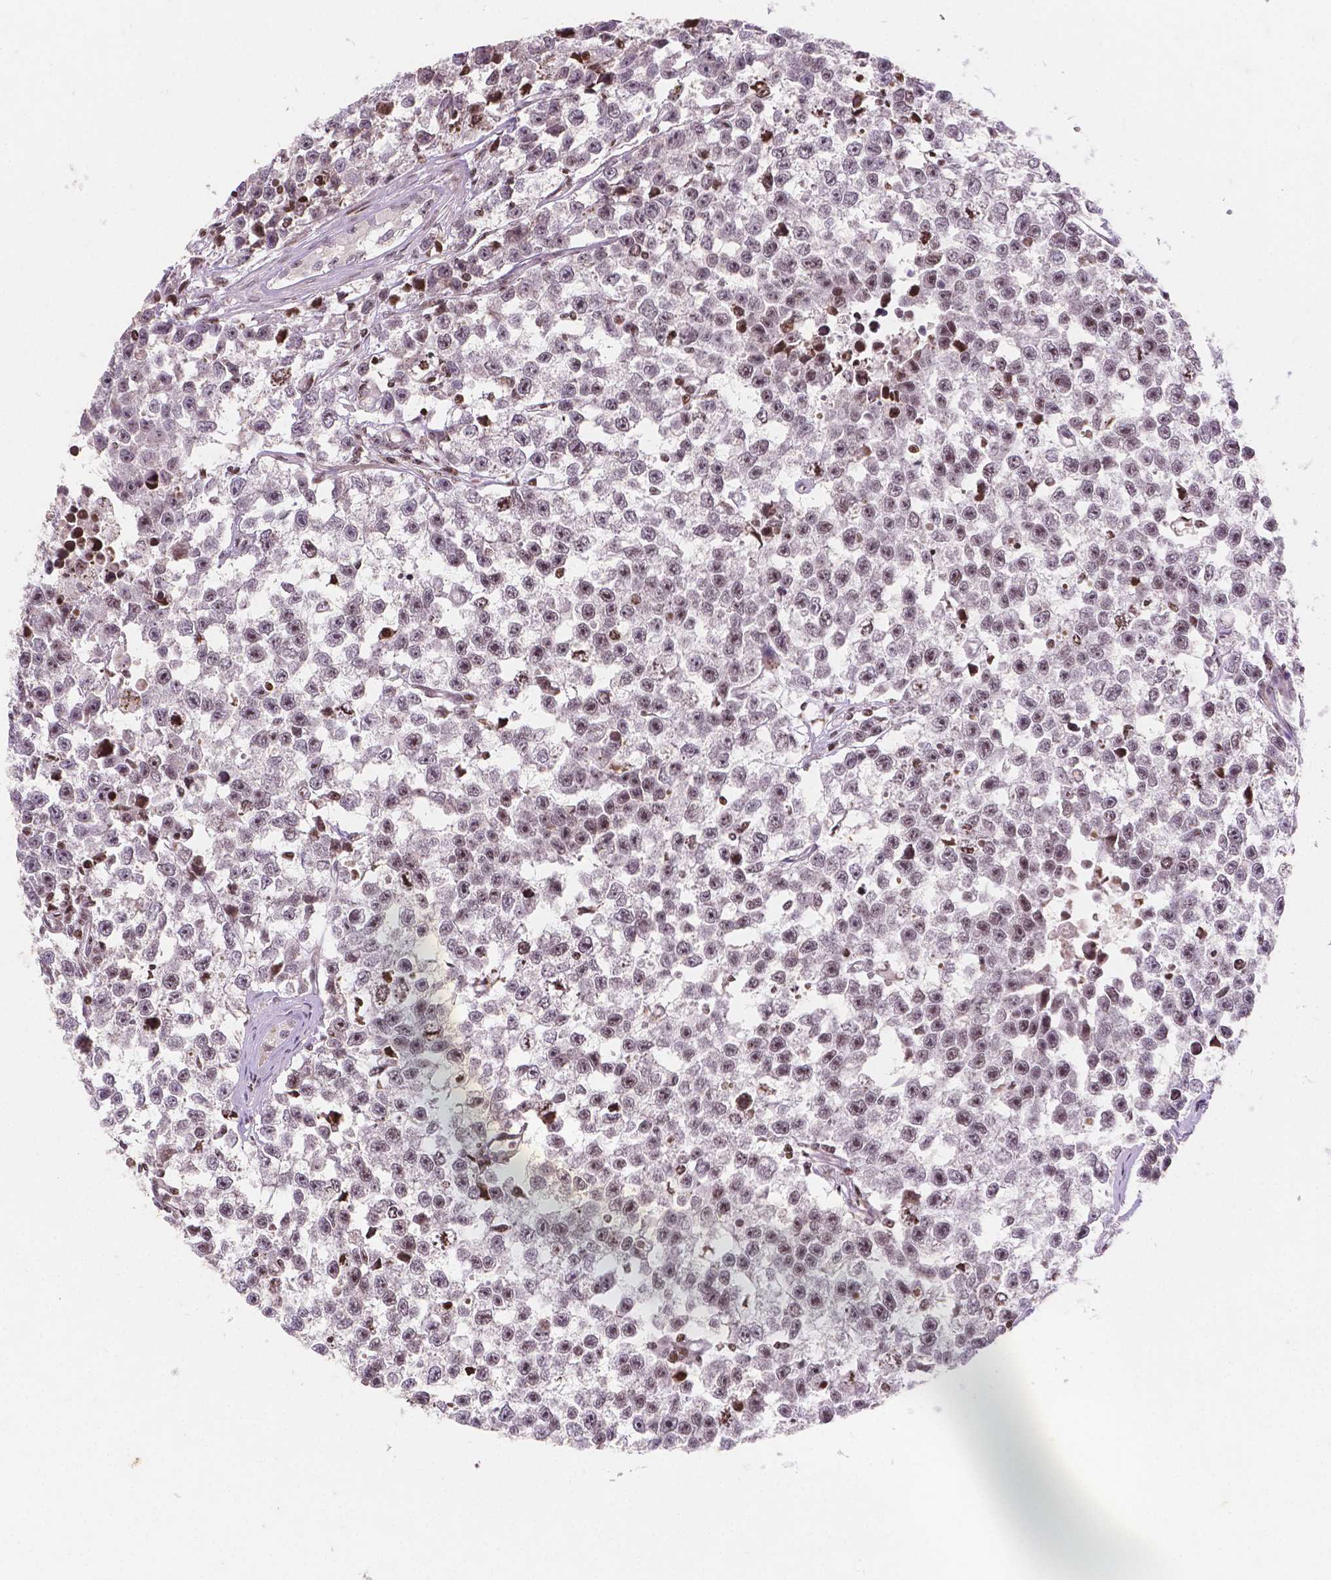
{"staining": {"intensity": "moderate", "quantity": "<25%", "location": "nuclear"}, "tissue": "testis cancer", "cell_type": "Tumor cells", "image_type": "cancer", "snomed": [{"axis": "morphology", "description": "Seminoma, NOS"}, {"axis": "topography", "description": "Testis"}], "caption": "The micrograph shows immunohistochemical staining of testis cancer (seminoma). There is moderate nuclear expression is identified in about <25% of tumor cells.", "gene": "PTPN18", "patient": {"sex": "male", "age": 26}}